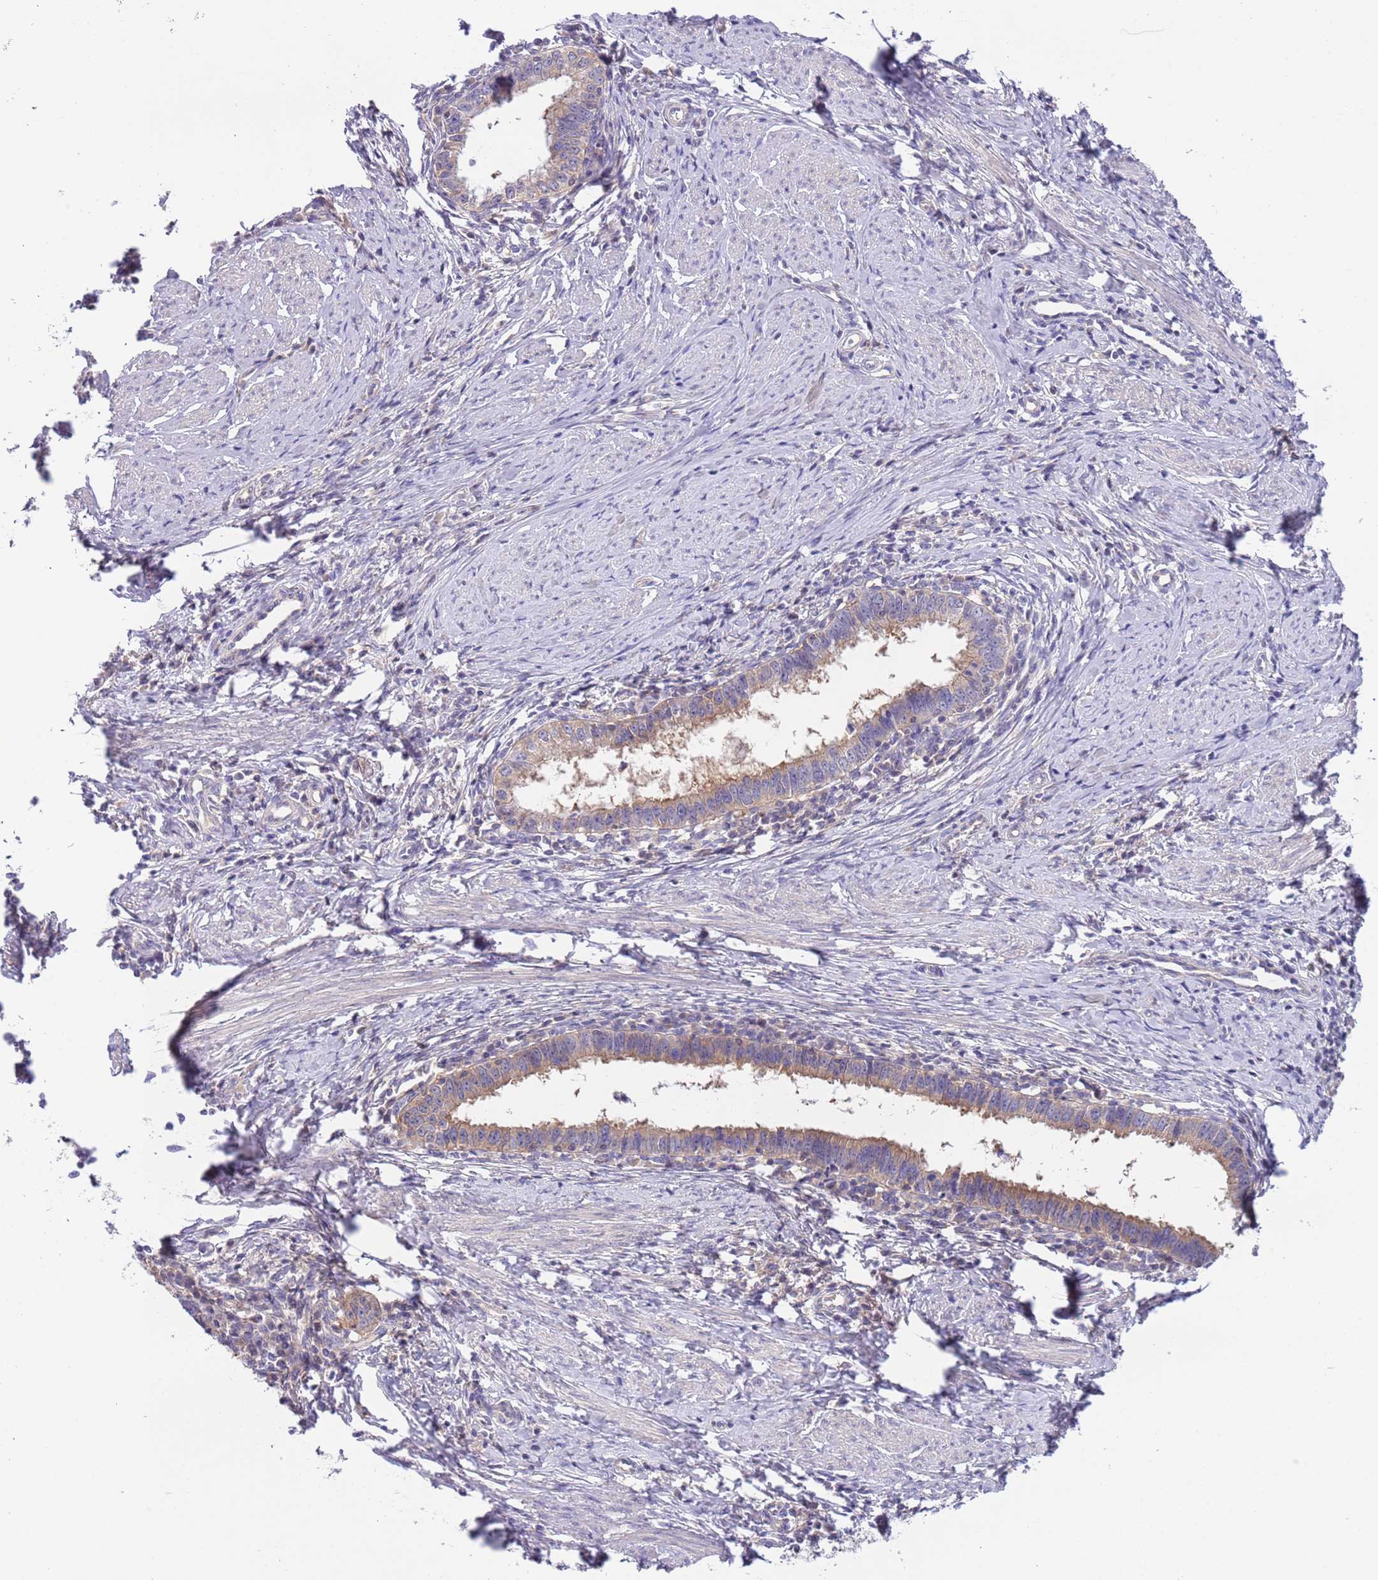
{"staining": {"intensity": "weak", "quantity": "25%-75%", "location": "cytoplasmic/membranous"}, "tissue": "cervical cancer", "cell_type": "Tumor cells", "image_type": "cancer", "snomed": [{"axis": "morphology", "description": "Adenocarcinoma, NOS"}, {"axis": "topography", "description": "Cervix"}], "caption": "Weak cytoplasmic/membranous protein staining is seen in approximately 25%-75% of tumor cells in cervical adenocarcinoma.", "gene": "STIP1", "patient": {"sex": "female", "age": 36}}